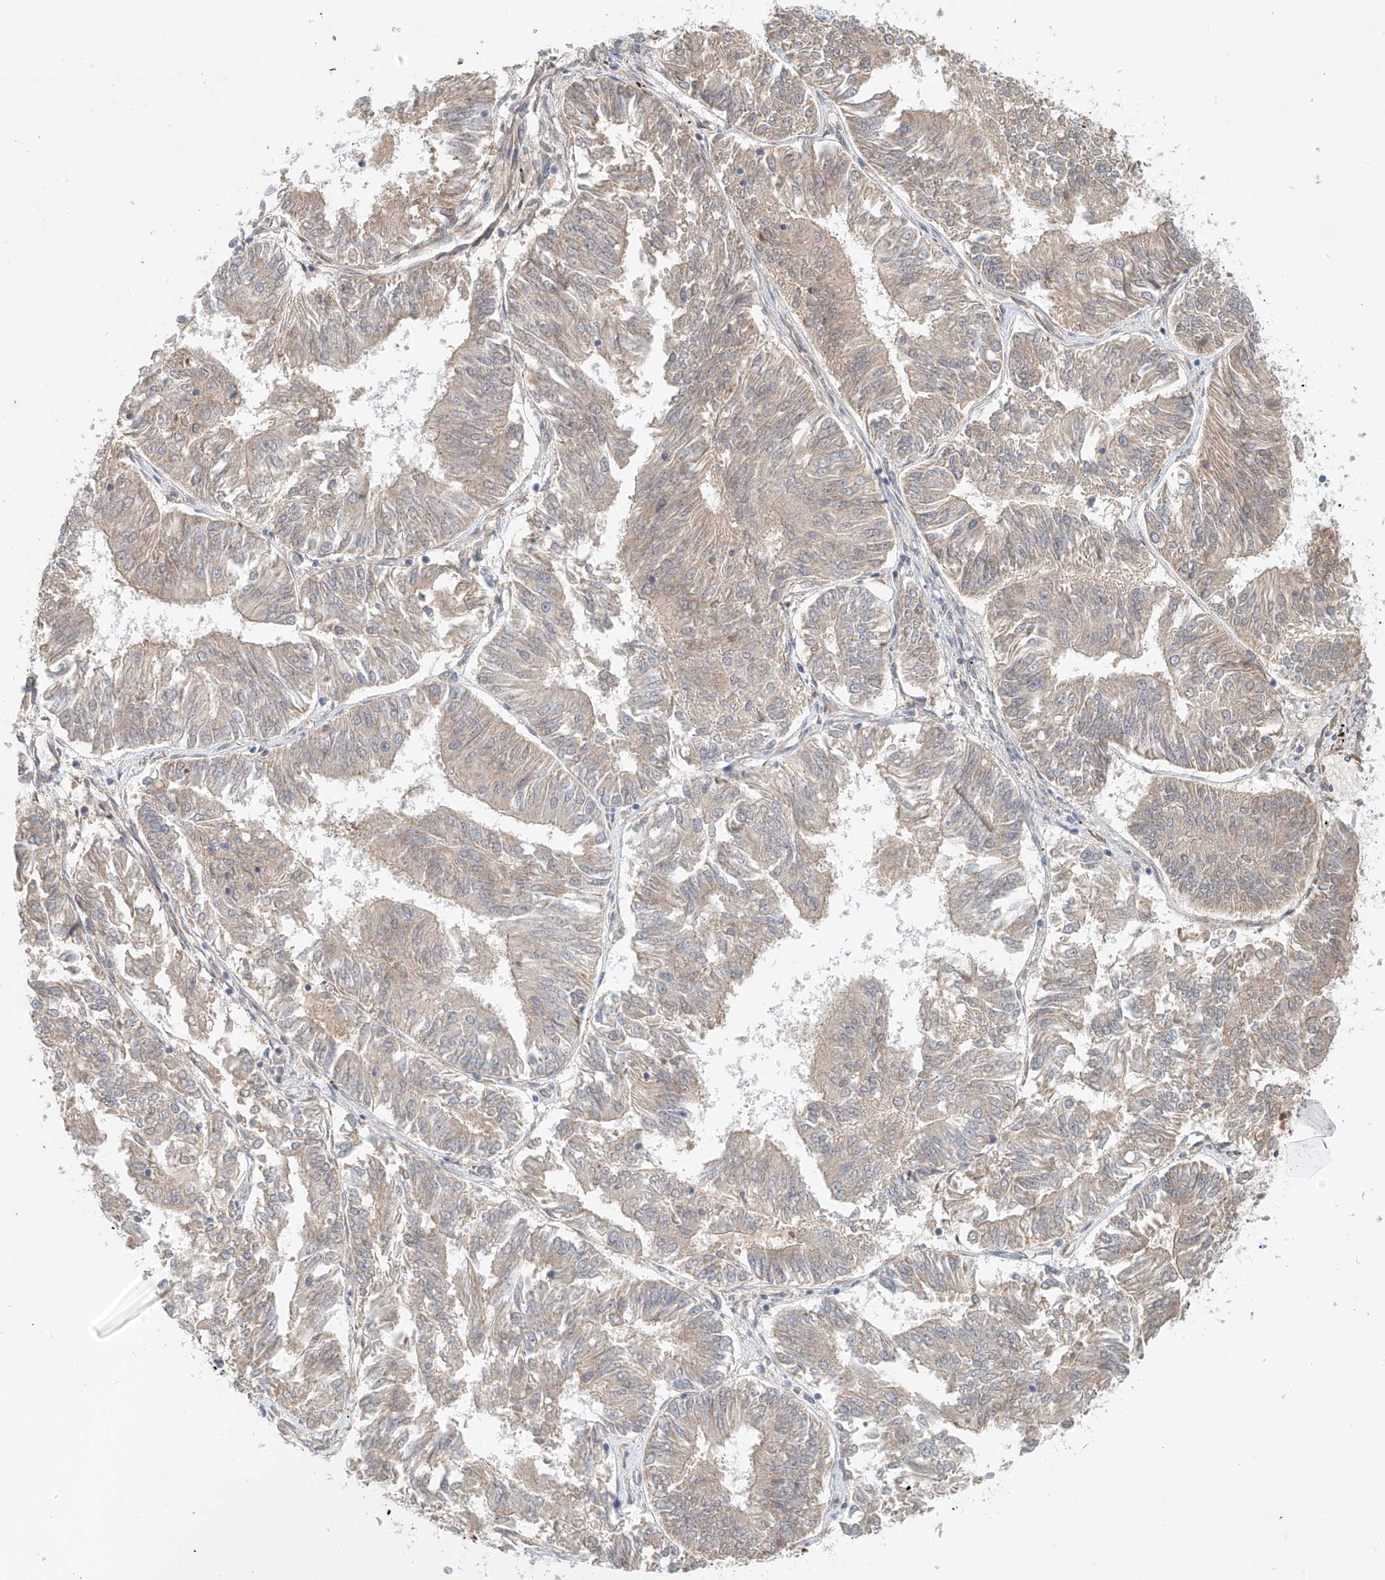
{"staining": {"intensity": "weak", "quantity": "<25%", "location": "cytoplasmic/membranous"}, "tissue": "endometrial cancer", "cell_type": "Tumor cells", "image_type": "cancer", "snomed": [{"axis": "morphology", "description": "Adenocarcinoma, NOS"}, {"axis": "topography", "description": "Endometrium"}], "caption": "Tumor cells are negative for protein expression in human adenocarcinoma (endometrial).", "gene": "LYRM9", "patient": {"sex": "female", "age": 58}}